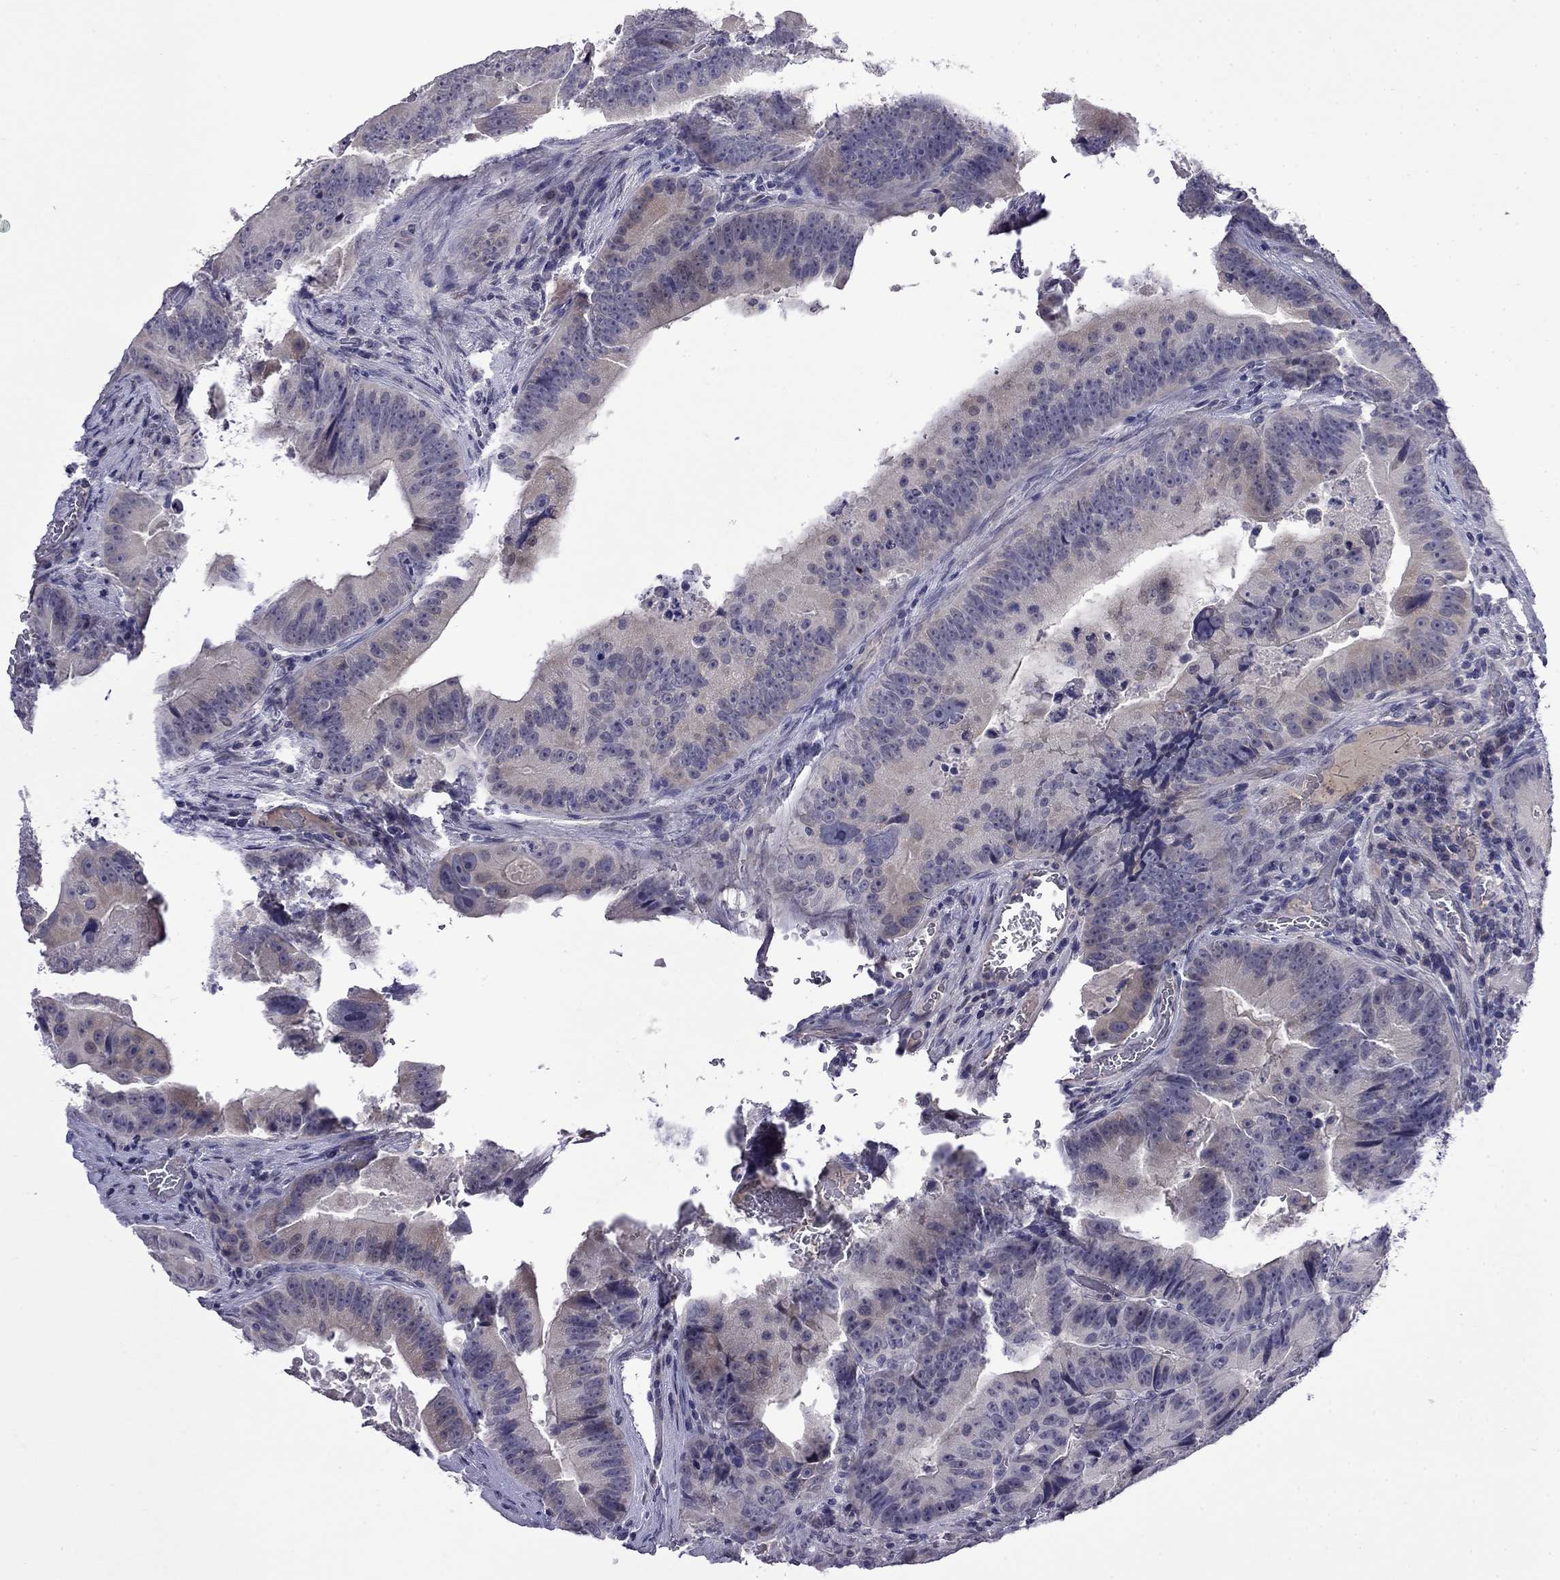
{"staining": {"intensity": "weak", "quantity": "<25%", "location": "cytoplasmic/membranous"}, "tissue": "colorectal cancer", "cell_type": "Tumor cells", "image_type": "cancer", "snomed": [{"axis": "morphology", "description": "Adenocarcinoma, NOS"}, {"axis": "topography", "description": "Colon"}], "caption": "Colorectal cancer (adenocarcinoma) was stained to show a protein in brown. There is no significant staining in tumor cells.", "gene": "STAR", "patient": {"sex": "female", "age": 86}}